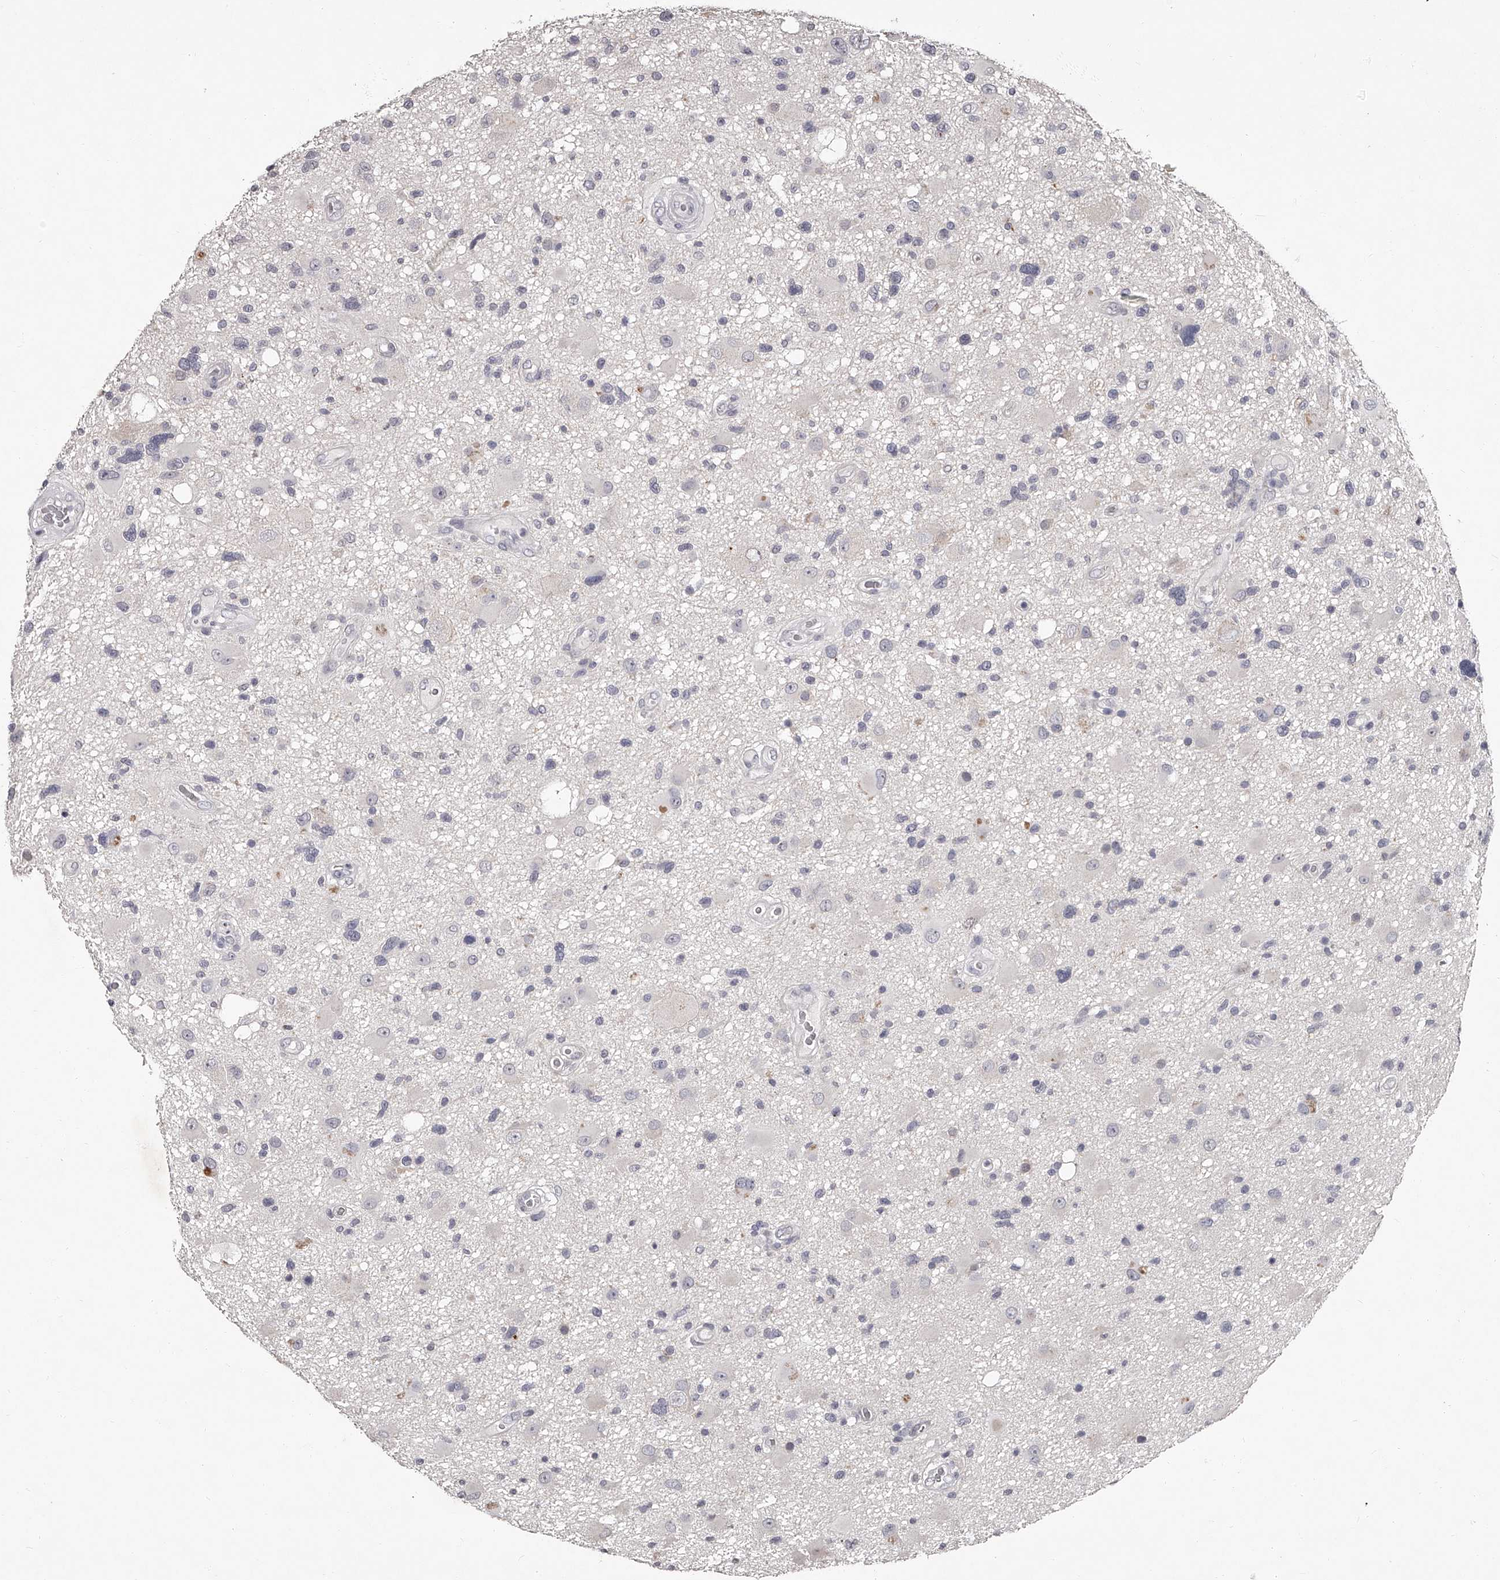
{"staining": {"intensity": "negative", "quantity": "none", "location": "none"}, "tissue": "glioma", "cell_type": "Tumor cells", "image_type": "cancer", "snomed": [{"axis": "morphology", "description": "Glioma, malignant, High grade"}, {"axis": "topography", "description": "Brain"}], "caption": "Micrograph shows no significant protein expression in tumor cells of malignant glioma (high-grade). (Stains: DAB (3,3'-diaminobenzidine) immunohistochemistry (IHC) with hematoxylin counter stain, Microscopy: brightfield microscopy at high magnification).", "gene": "NT5DC1", "patient": {"sex": "male", "age": 33}}